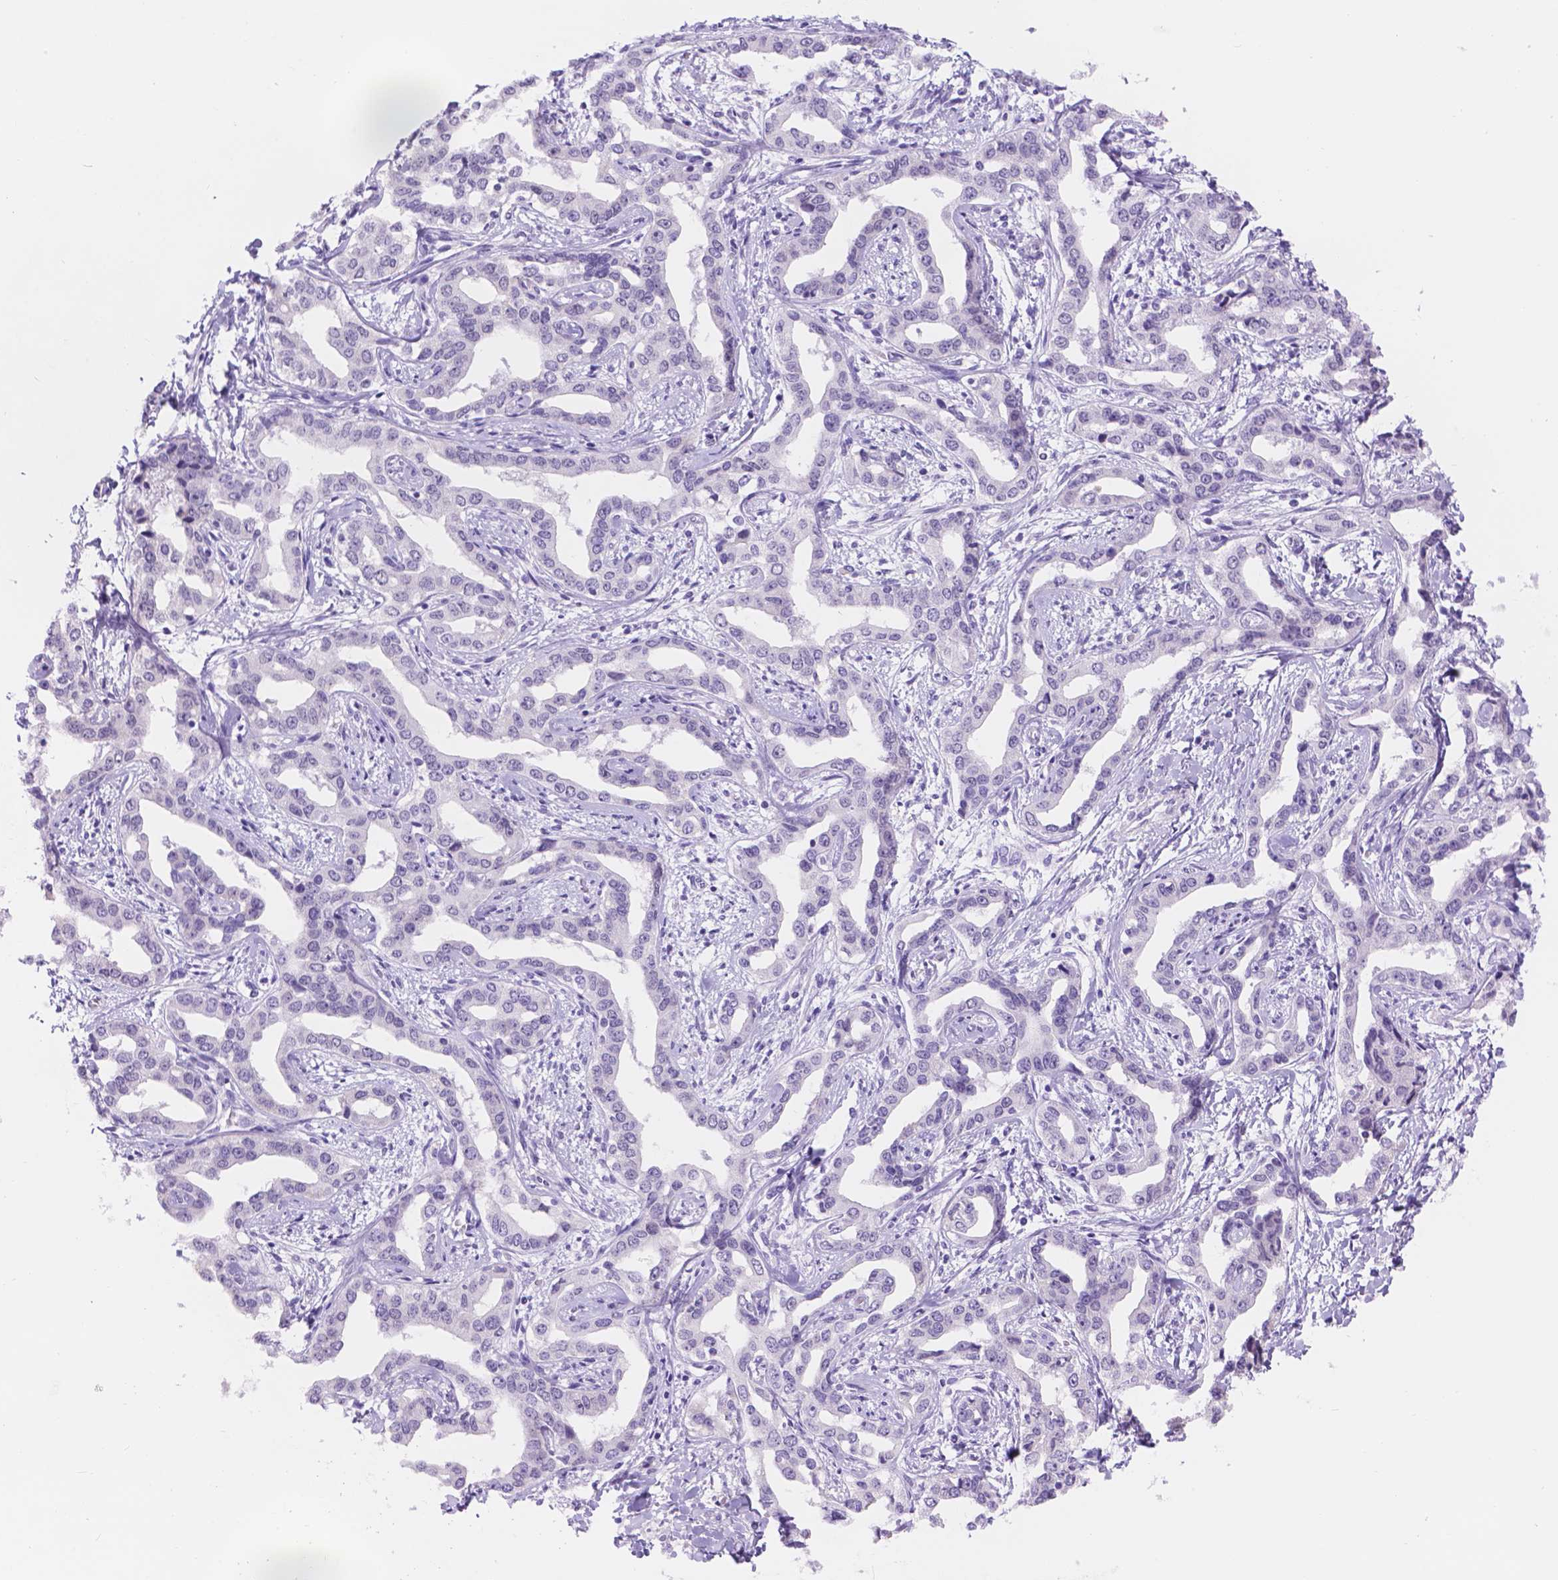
{"staining": {"intensity": "negative", "quantity": "none", "location": "none"}, "tissue": "liver cancer", "cell_type": "Tumor cells", "image_type": "cancer", "snomed": [{"axis": "morphology", "description": "Cholangiocarcinoma"}, {"axis": "topography", "description": "Liver"}], "caption": "DAB (3,3'-diaminobenzidine) immunohistochemical staining of human cholangiocarcinoma (liver) reveals no significant positivity in tumor cells.", "gene": "DCC", "patient": {"sex": "male", "age": 59}}